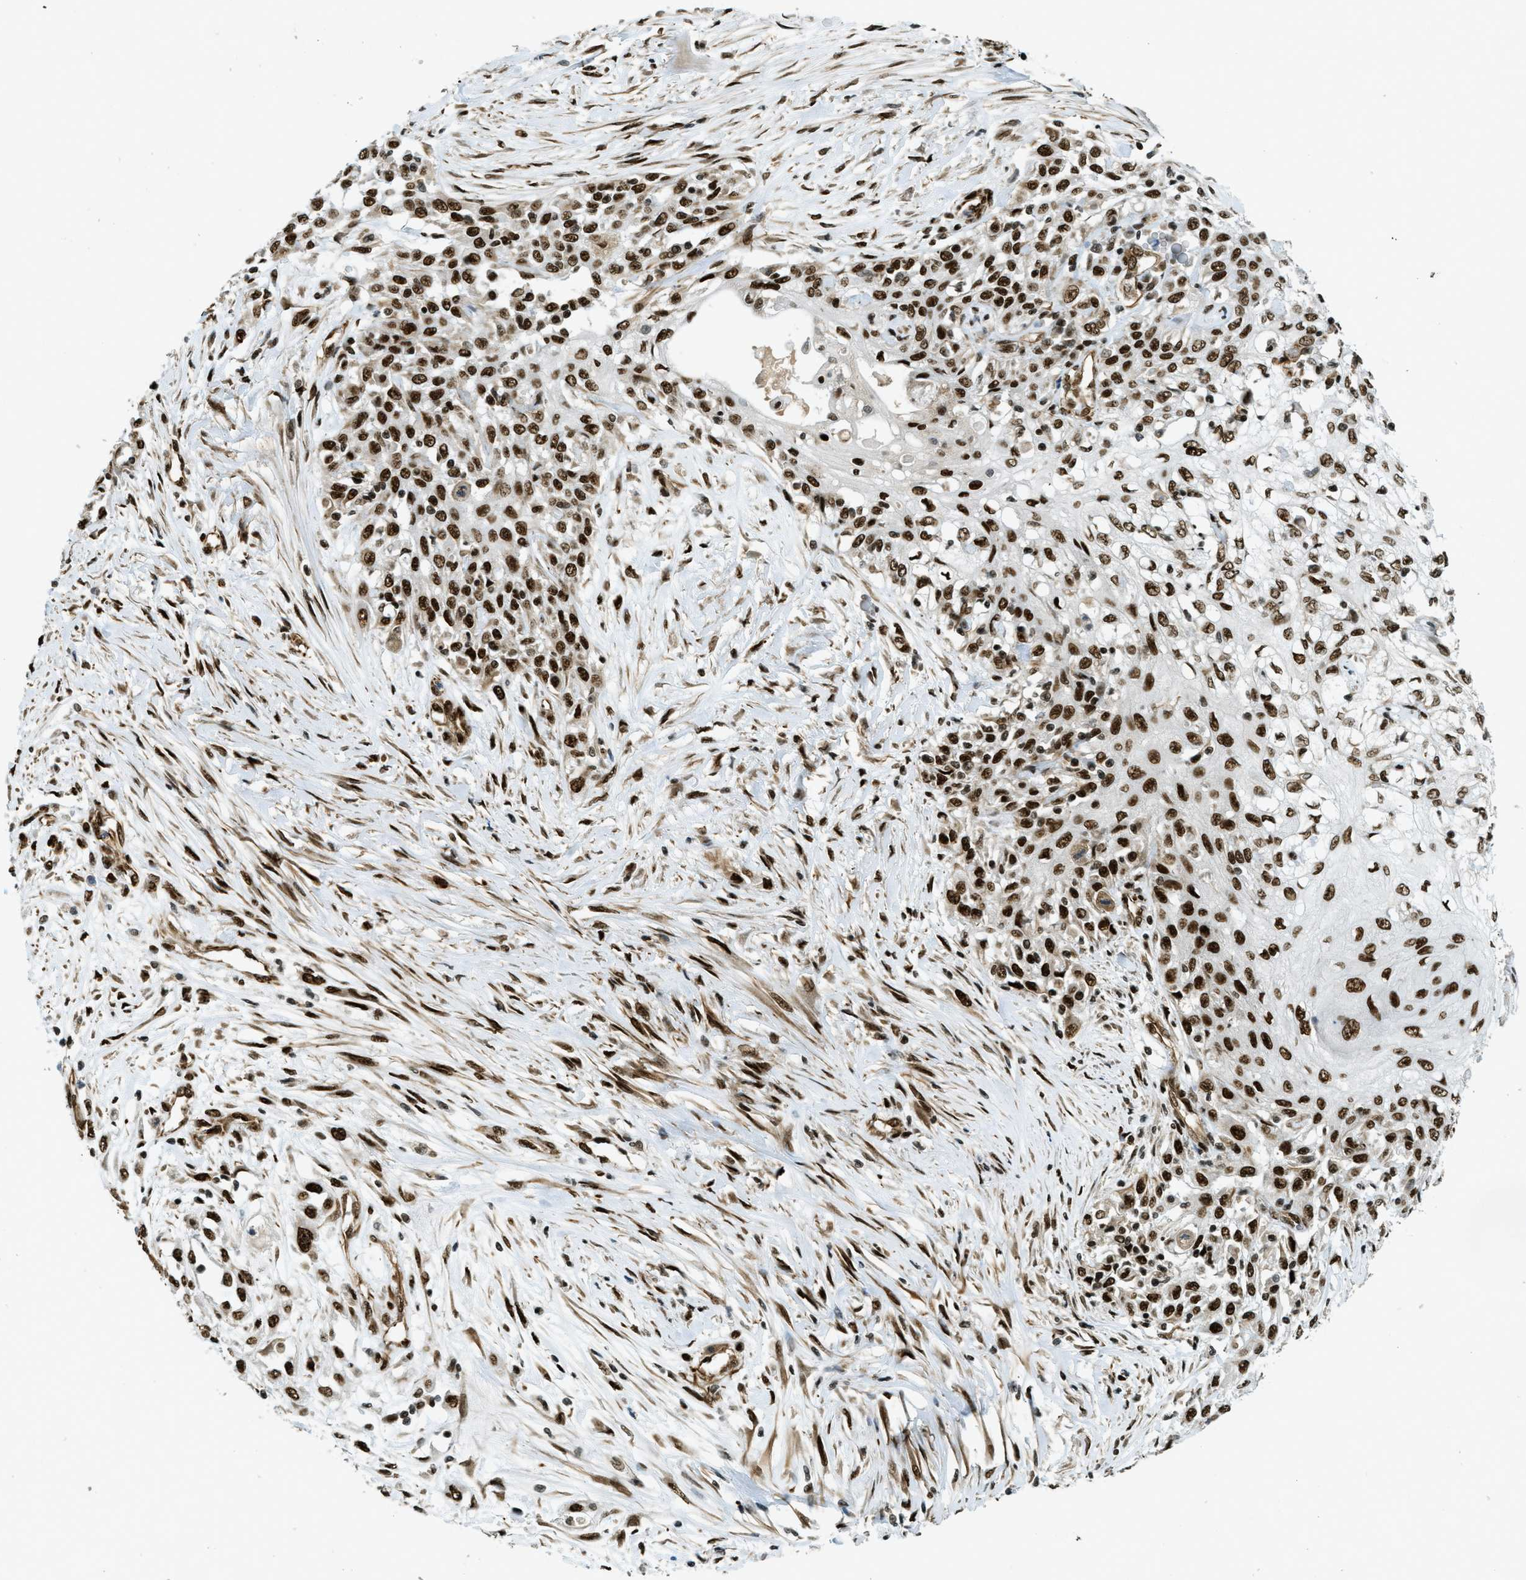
{"staining": {"intensity": "strong", "quantity": ">75%", "location": "nuclear"}, "tissue": "skin cancer", "cell_type": "Tumor cells", "image_type": "cancer", "snomed": [{"axis": "morphology", "description": "Squamous cell carcinoma, NOS"}, {"axis": "morphology", "description": "Squamous cell carcinoma, metastatic, NOS"}, {"axis": "topography", "description": "Skin"}, {"axis": "topography", "description": "Lymph node"}], "caption": "Immunohistochemistry (IHC) (DAB (3,3'-diaminobenzidine)) staining of skin metastatic squamous cell carcinoma exhibits strong nuclear protein expression in about >75% of tumor cells. The protein is stained brown, and the nuclei are stained in blue (DAB (3,3'-diaminobenzidine) IHC with brightfield microscopy, high magnification).", "gene": "ZFR", "patient": {"sex": "male", "age": 75}}